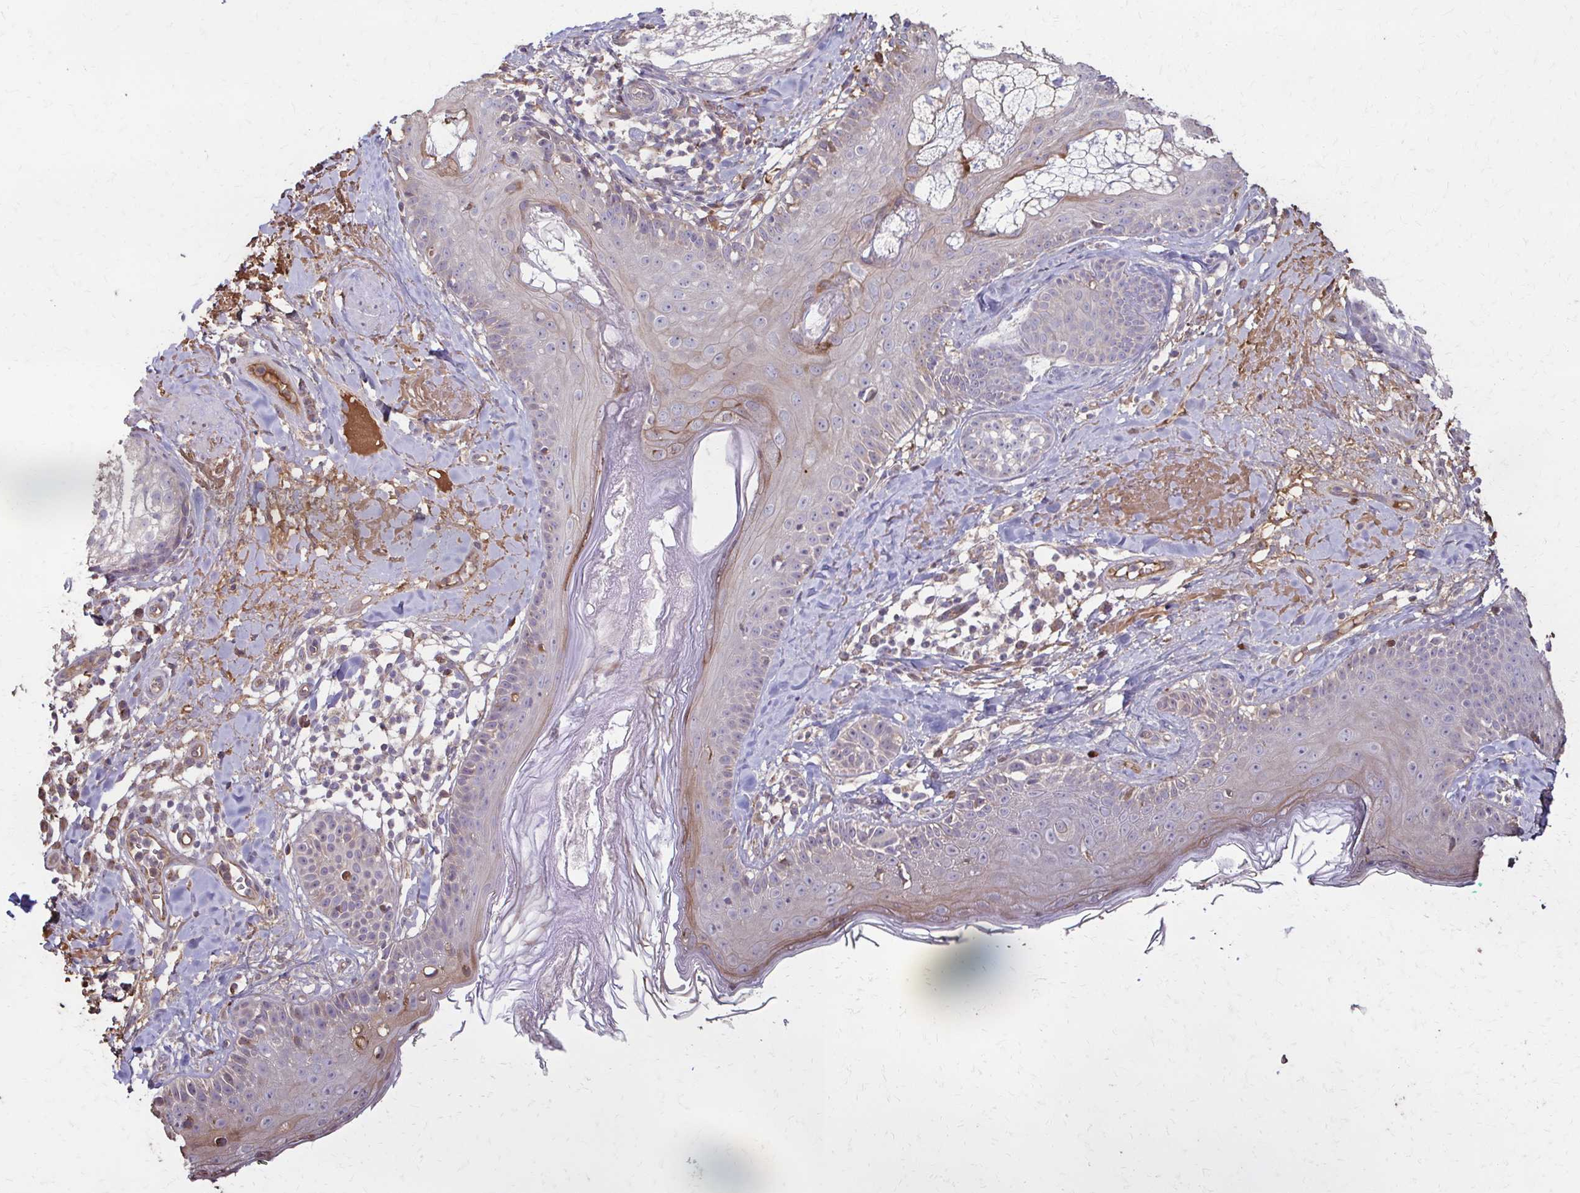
{"staining": {"intensity": "weak", "quantity": "<25%", "location": "cytoplasmic/membranous"}, "tissue": "skin", "cell_type": "Fibroblasts", "image_type": "normal", "snomed": [{"axis": "morphology", "description": "Normal tissue, NOS"}, {"axis": "topography", "description": "Skin"}], "caption": "Skin stained for a protein using IHC exhibits no expression fibroblasts.", "gene": "IL18BP", "patient": {"sex": "male", "age": 73}}